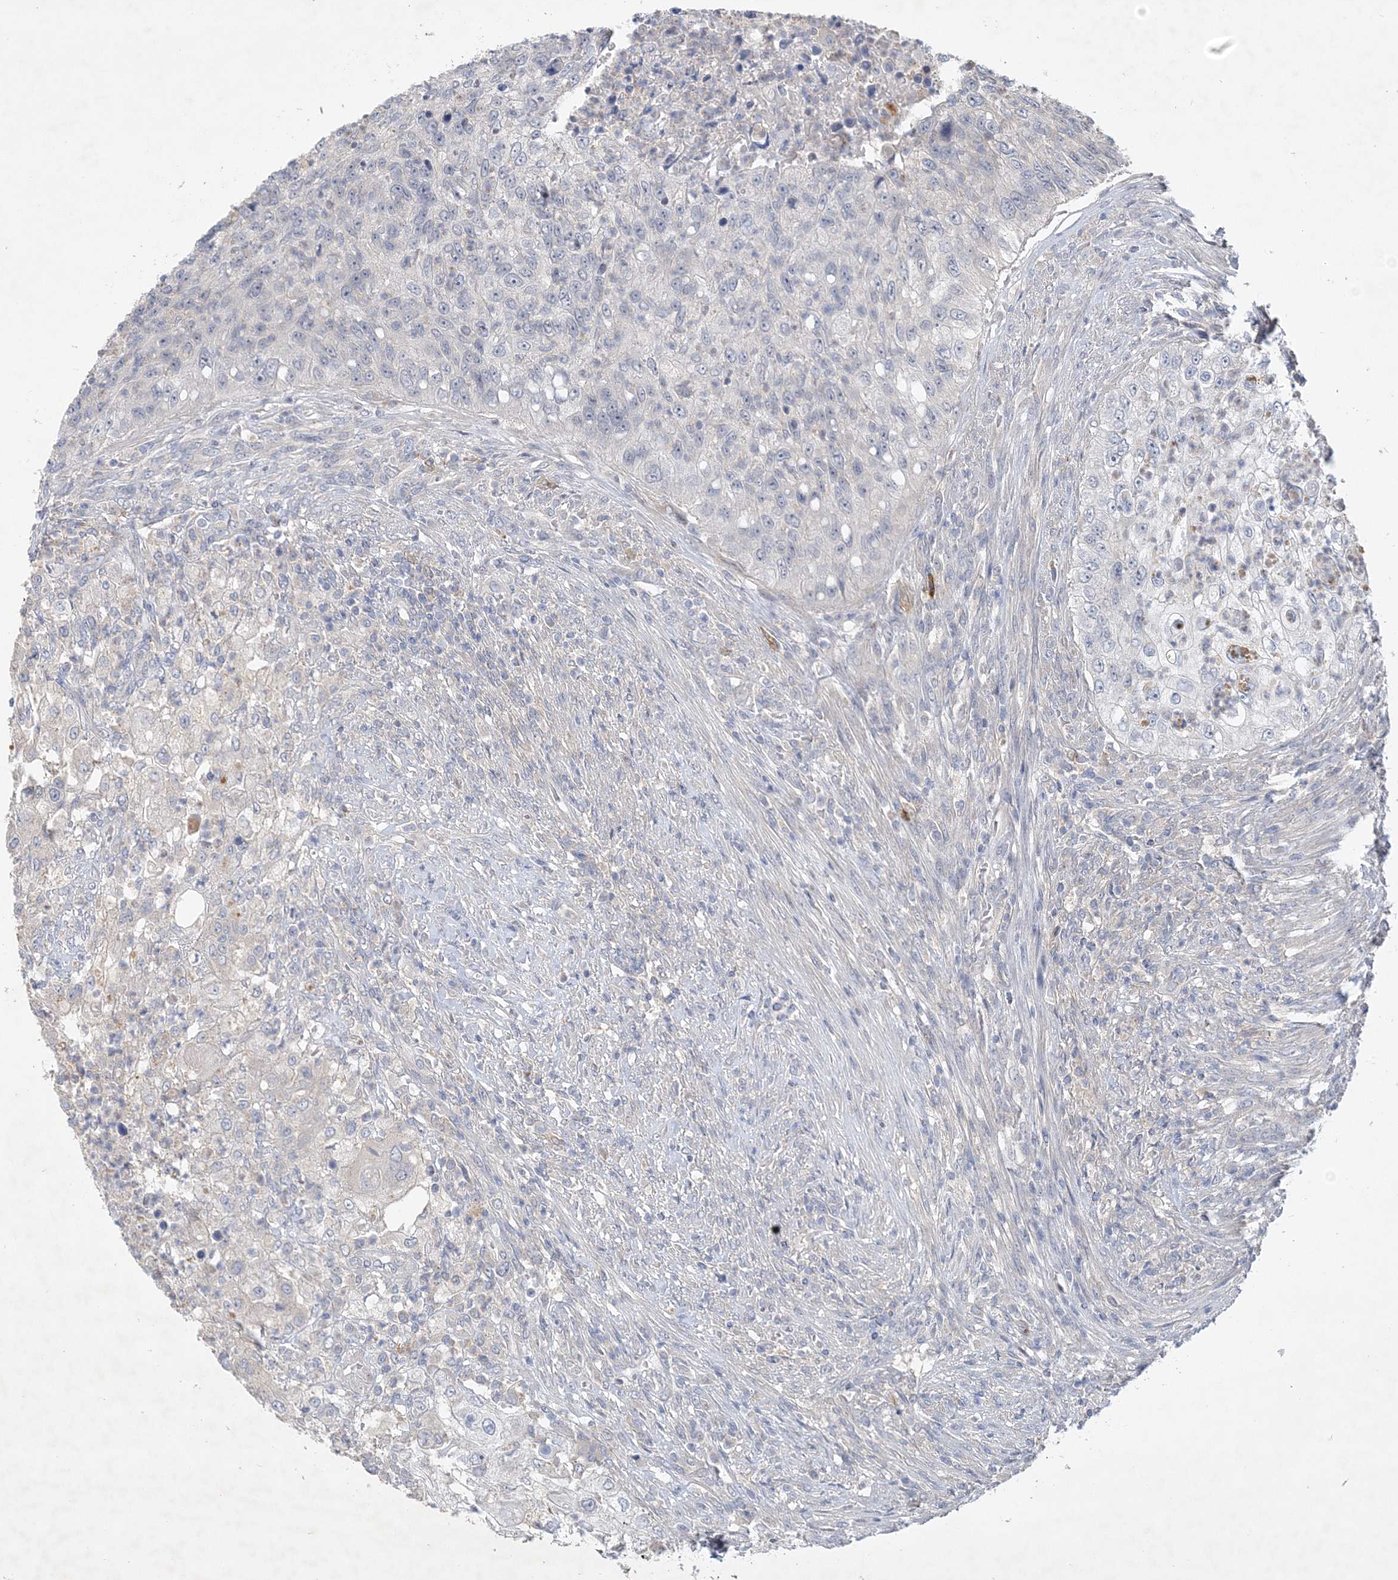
{"staining": {"intensity": "negative", "quantity": "none", "location": "none"}, "tissue": "urothelial cancer", "cell_type": "Tumor cells", "image_type": "cancer", "snomed": [{"axis": "morphology", "description": "Urothelial carcinoma, High grade"}, {"axis": "topography", "description": "Urinary bladder"}], "caption": "Immunohistochemical staining of human urothelial carcinoma (high-grade) displays no significant expression in tumor cells.", "gene": "ANKRD35", "patient": {"sex": "female", "age": 60}}